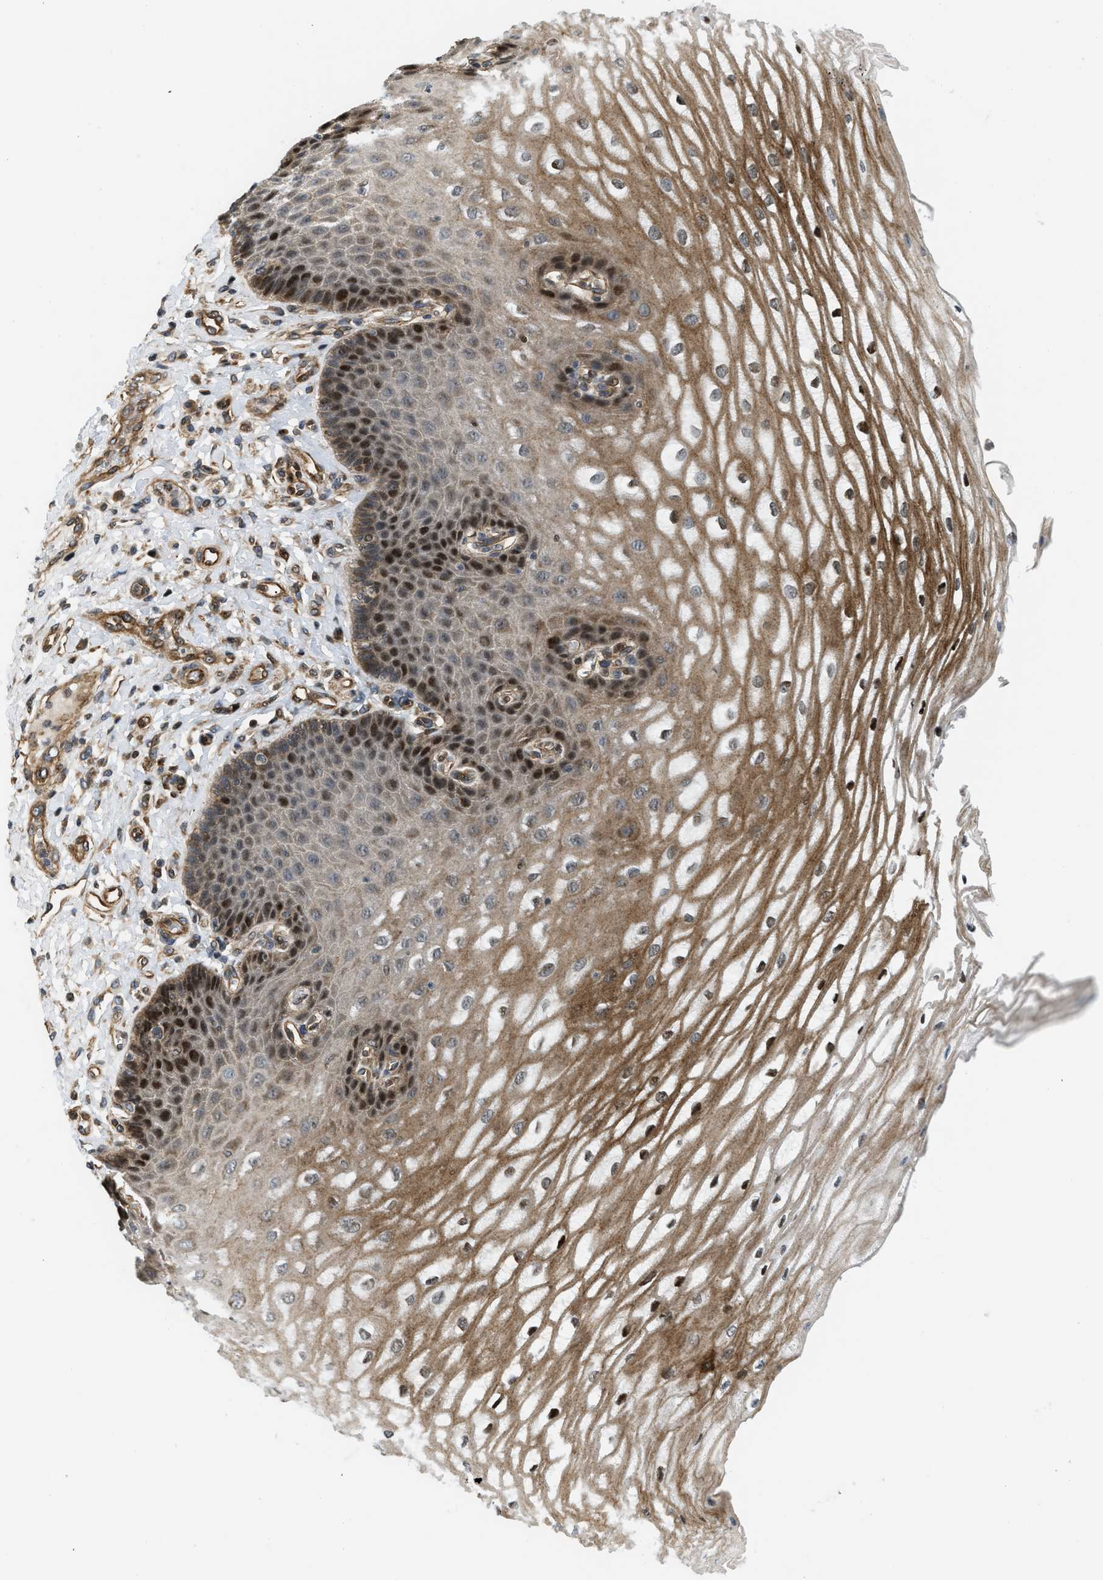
{"staining": {"intensity": "strong", "quantity": ">75%", "location": "cytoplasmic/membranous,nuclear"}, "tissue": "esophagus", "cell_type": "Squamous epithelial cells", "image_type": "normal", "snomed": [{"axis": "morphology", "description": "Normal tissue, NOS"}, {"axis": "topography", "description": "Esophagus"}], "caption": "The image shows immunohistochemical staining of unremarkable esophagus. There is strong cytoplasmic/membranous,nuclear positivity is identified in about >75% of squamous epithelial cells. The staining was performed using DAB, with brown indicating positive protein expression. Nuclei are stained blue with hematoxylin.", "gene": "LTA4H", "patient": {"sex": "male", "age": 54}}